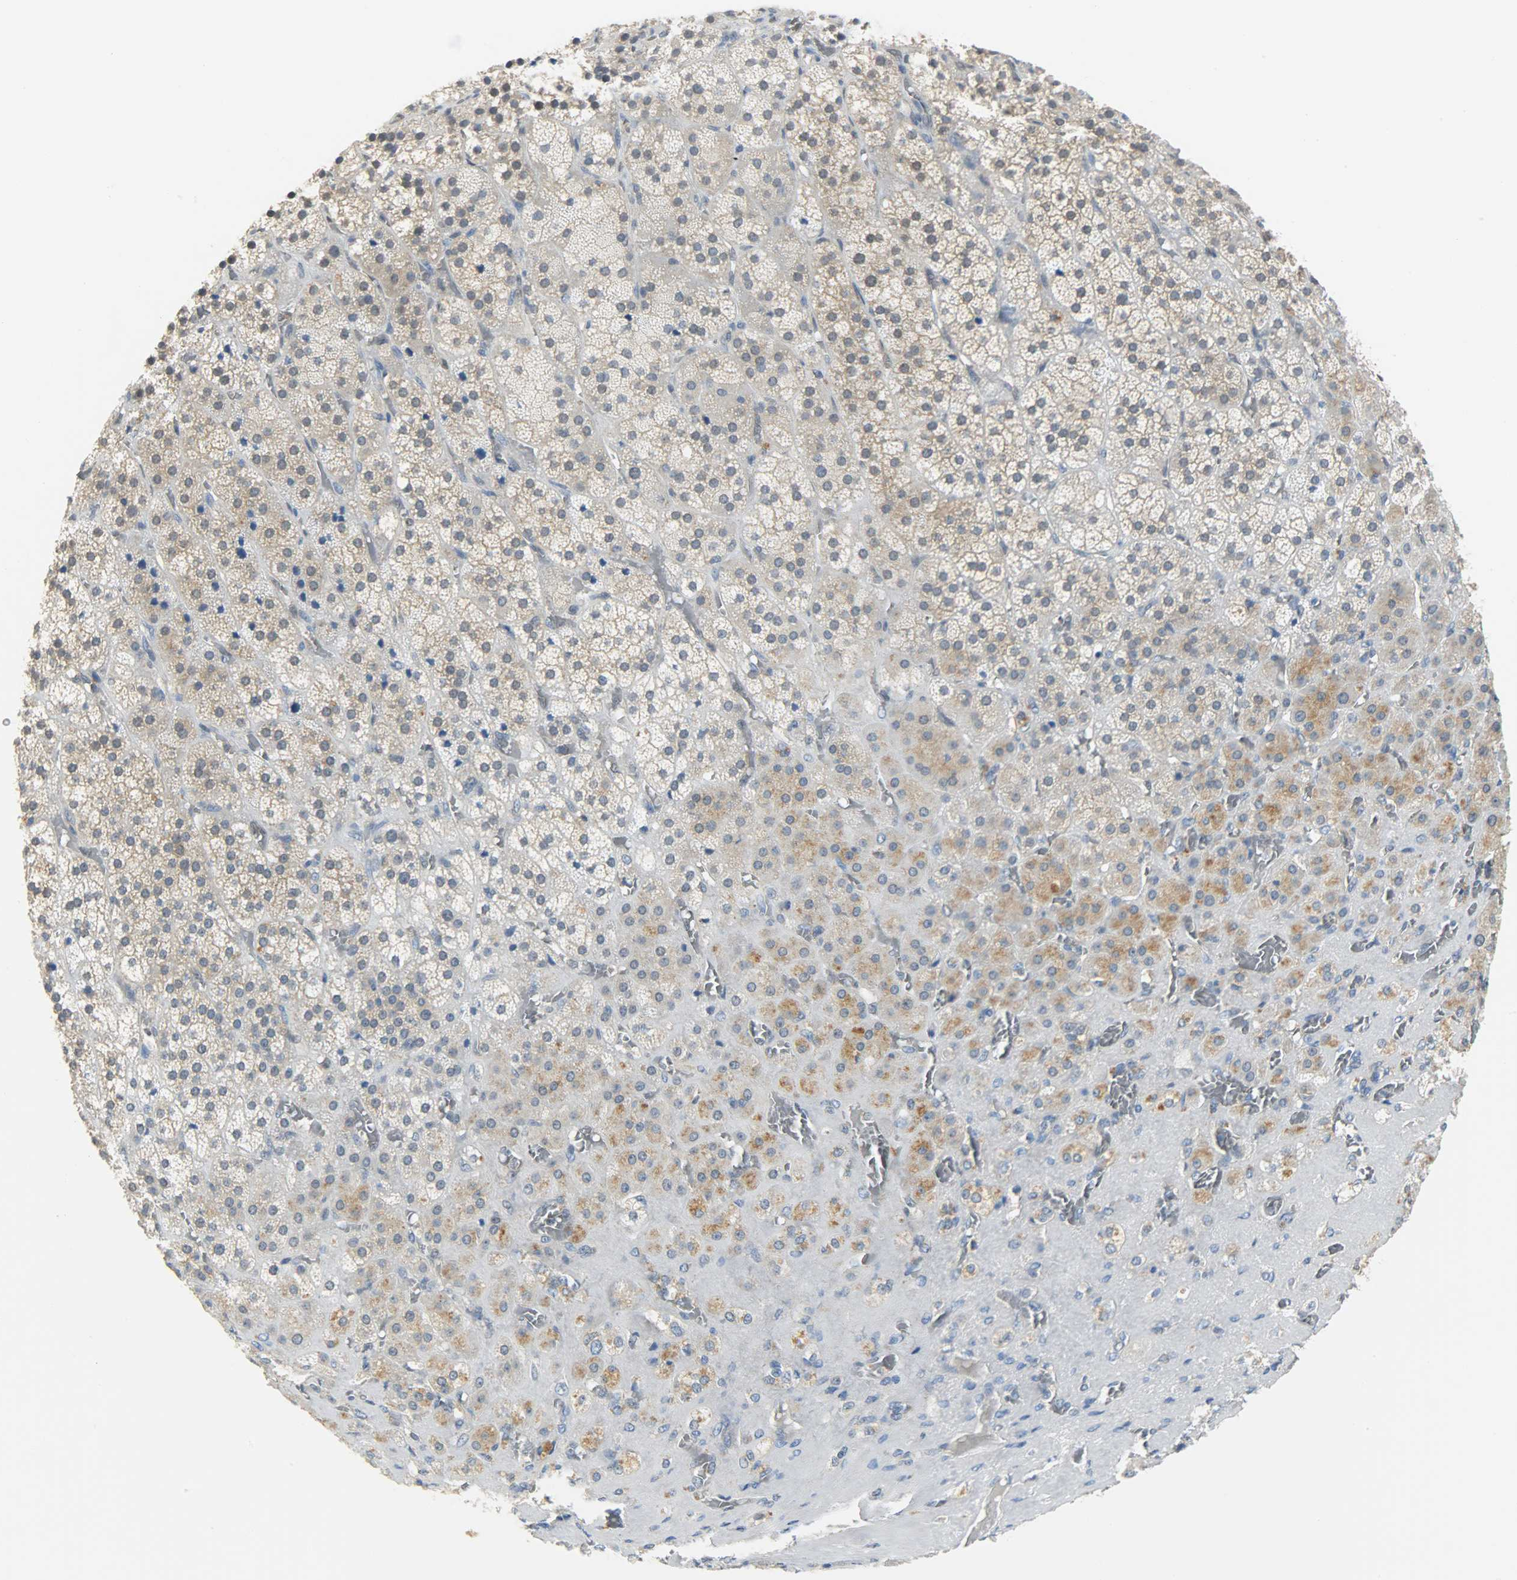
{"staining": {"intensity": "moderate", "quantity": "25%-75%", "location": "cytoplasmic/membranous"}, "tissue": "adrenal gland", "cell_type": "Glandular cells", "image_type": "normal", "snomed": [{"axis": "morphology", "description": "Normal tissue, NOS"}, {"axis": "topography", "description": "Adrenal gland"}], "caption": "Normal adrenal gland was stained to show a protein in brown. There is medium levels of moderate cytoplasmic/membranous expression in approximately 25%-75% of glandular cells.", "gene": "FKBP1A", "patient": {"sex": "female", "age": 71}}